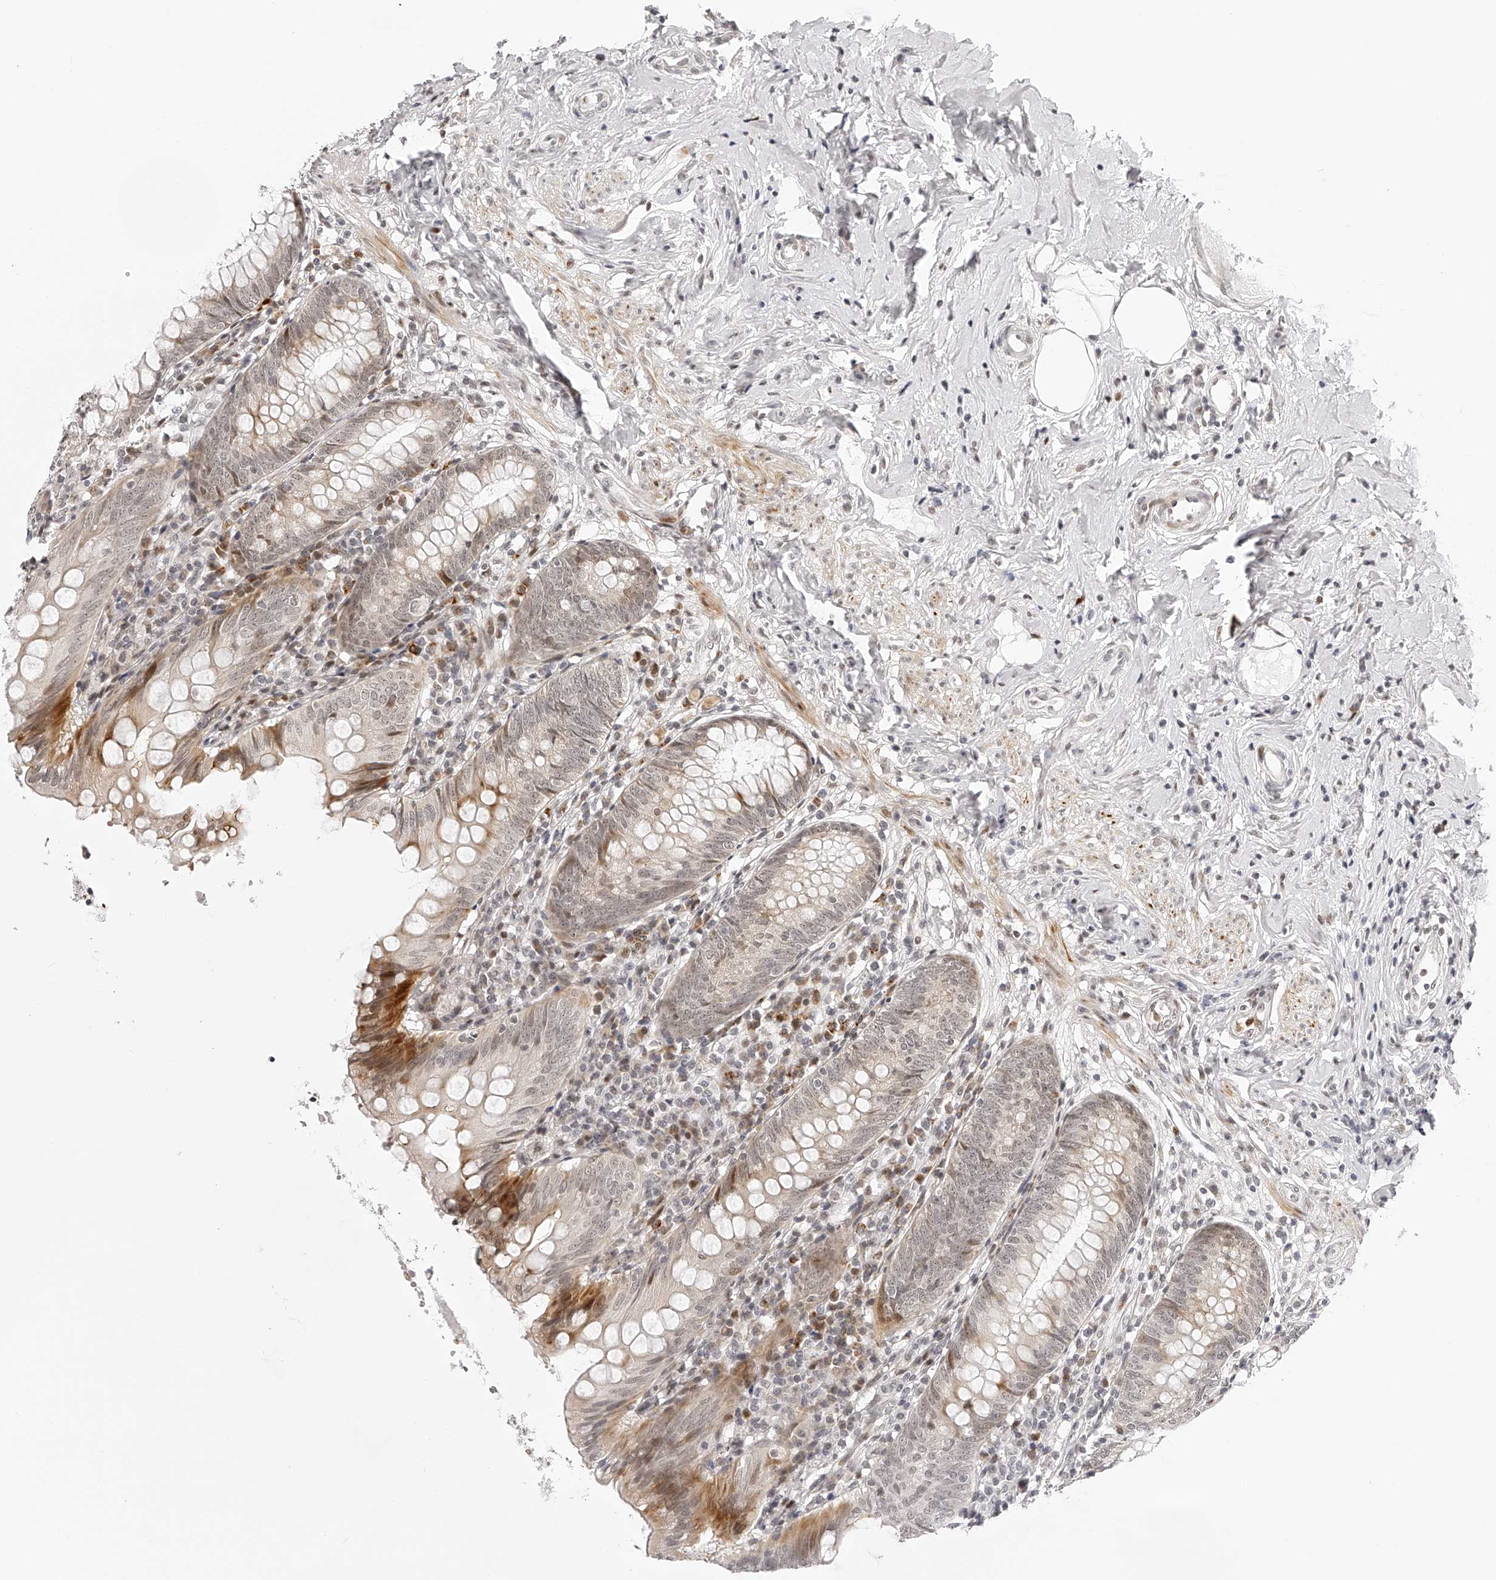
{"staining": {"intensity": "moderate", "quantity": "<25%", "location": "cytoplasmic/membranous,nuclear"}, "tissue": "appendix", "cell_type": "Glandular cells", "image_type": "normal", "snomed": [{"axis": "morphology", "description": "Normal tissue, NOS"}, {"axis": "topography", "description": "Appendix"}], "caption": "Protein expression analysis of unremarkable human appendix reveals moderate cytoplasmic/membranous,nuclear expression in about <25% of glandular cells. The protein is stained brown, and the nuclei are stained in blue (DAB IHC with brightfield microscopy, high magnification).", "gene": "PLEKHG1", "patient": {"sex": "female", "age": 54}}